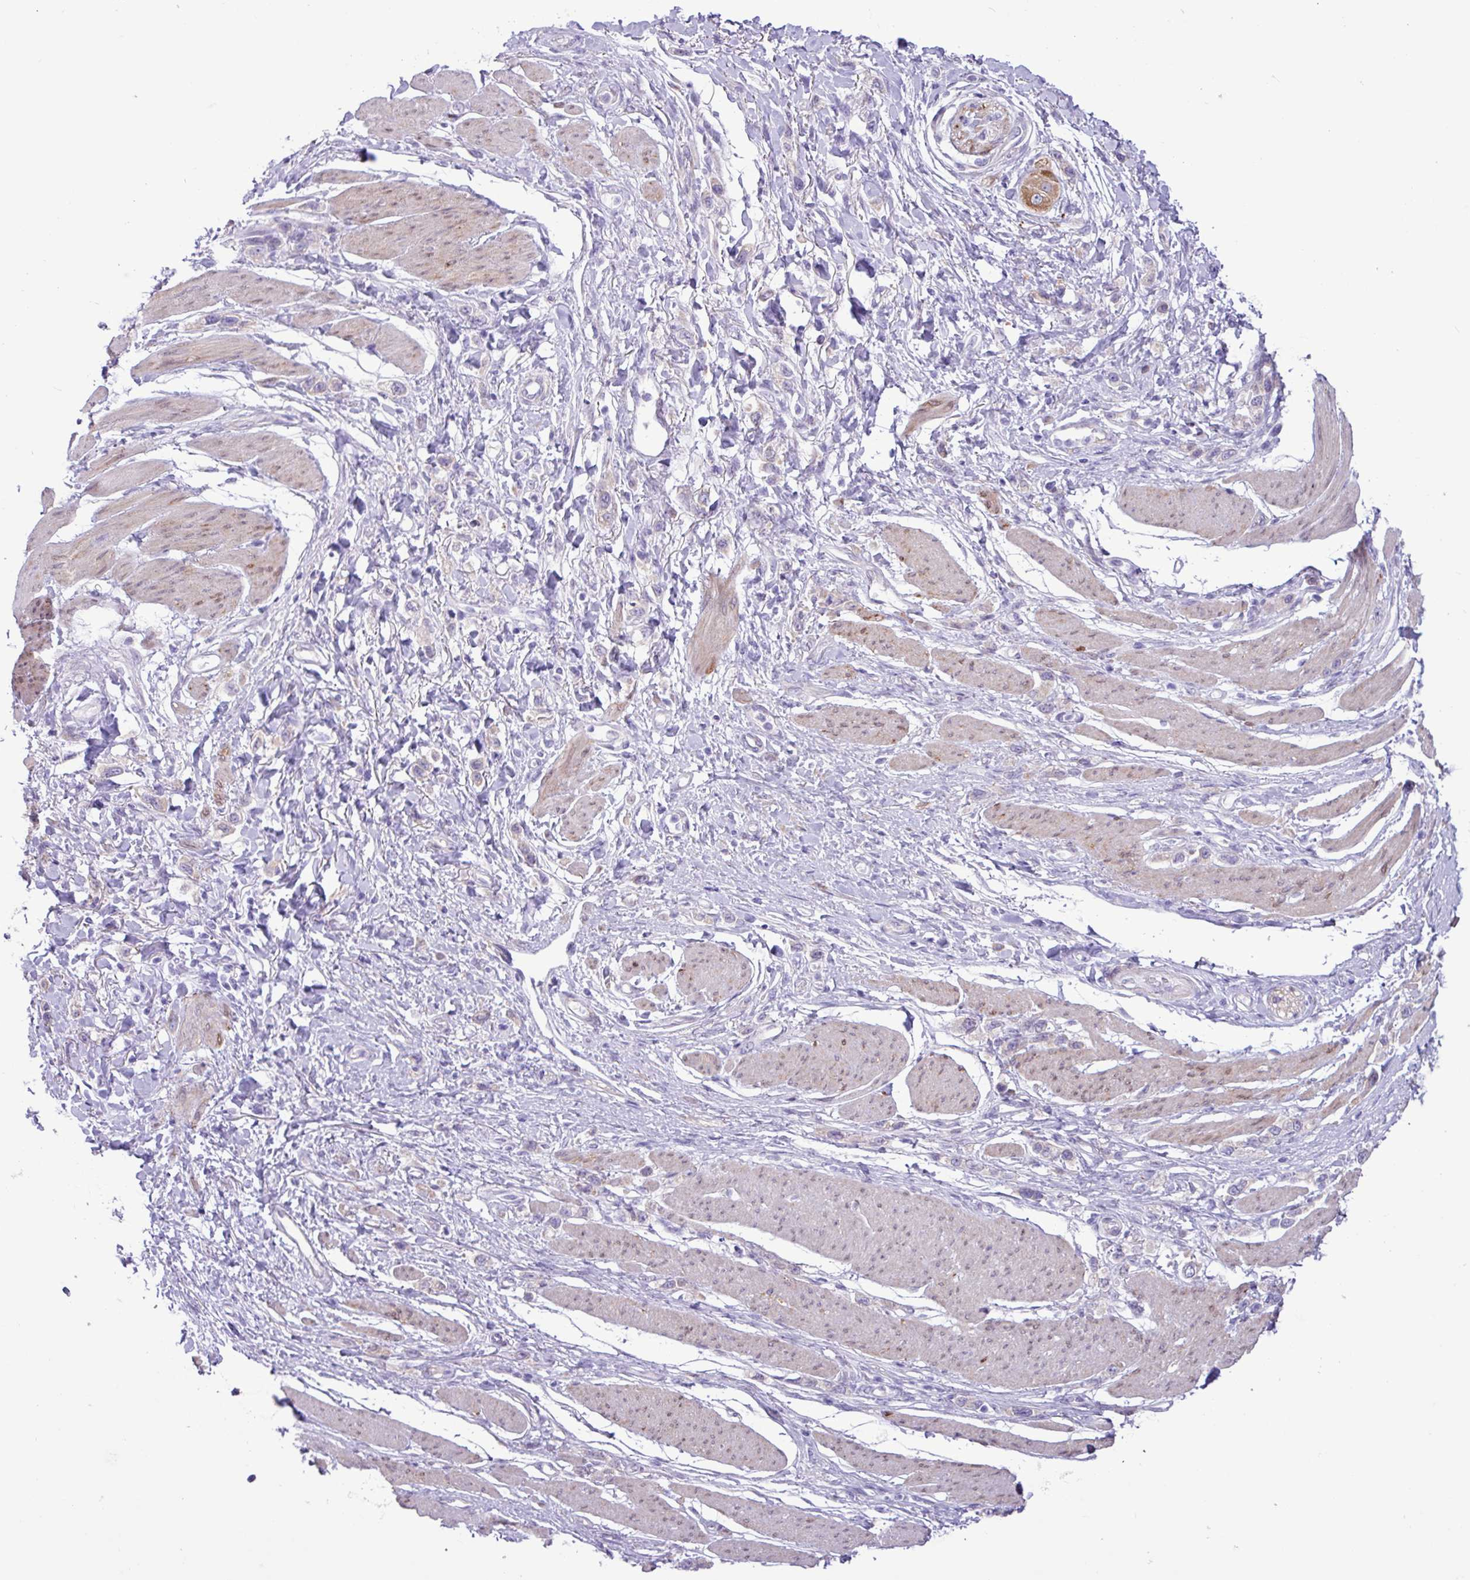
{"staining": {"intensity": "negative", "quantity": "none", "location": "none"}, "tissue": "stomach cancer", "cell_type": "Tumor cells", "image_type": "cancer", "snomed": [{"axis": "morphology", "description": "Adenocarcinoma, NOS"}, {"axis": "topography", "description": "Stomach"}], "caption": "Image shows no protein expression in tumor cells of stomach adenocarcinoma tissue. (DAB (3,3'-diaminobenzidine) immunohistochemistry with hematoxylin counter stain).", "gene": "SLC38A1", "patient": {"sex": "female", "age": 65}}